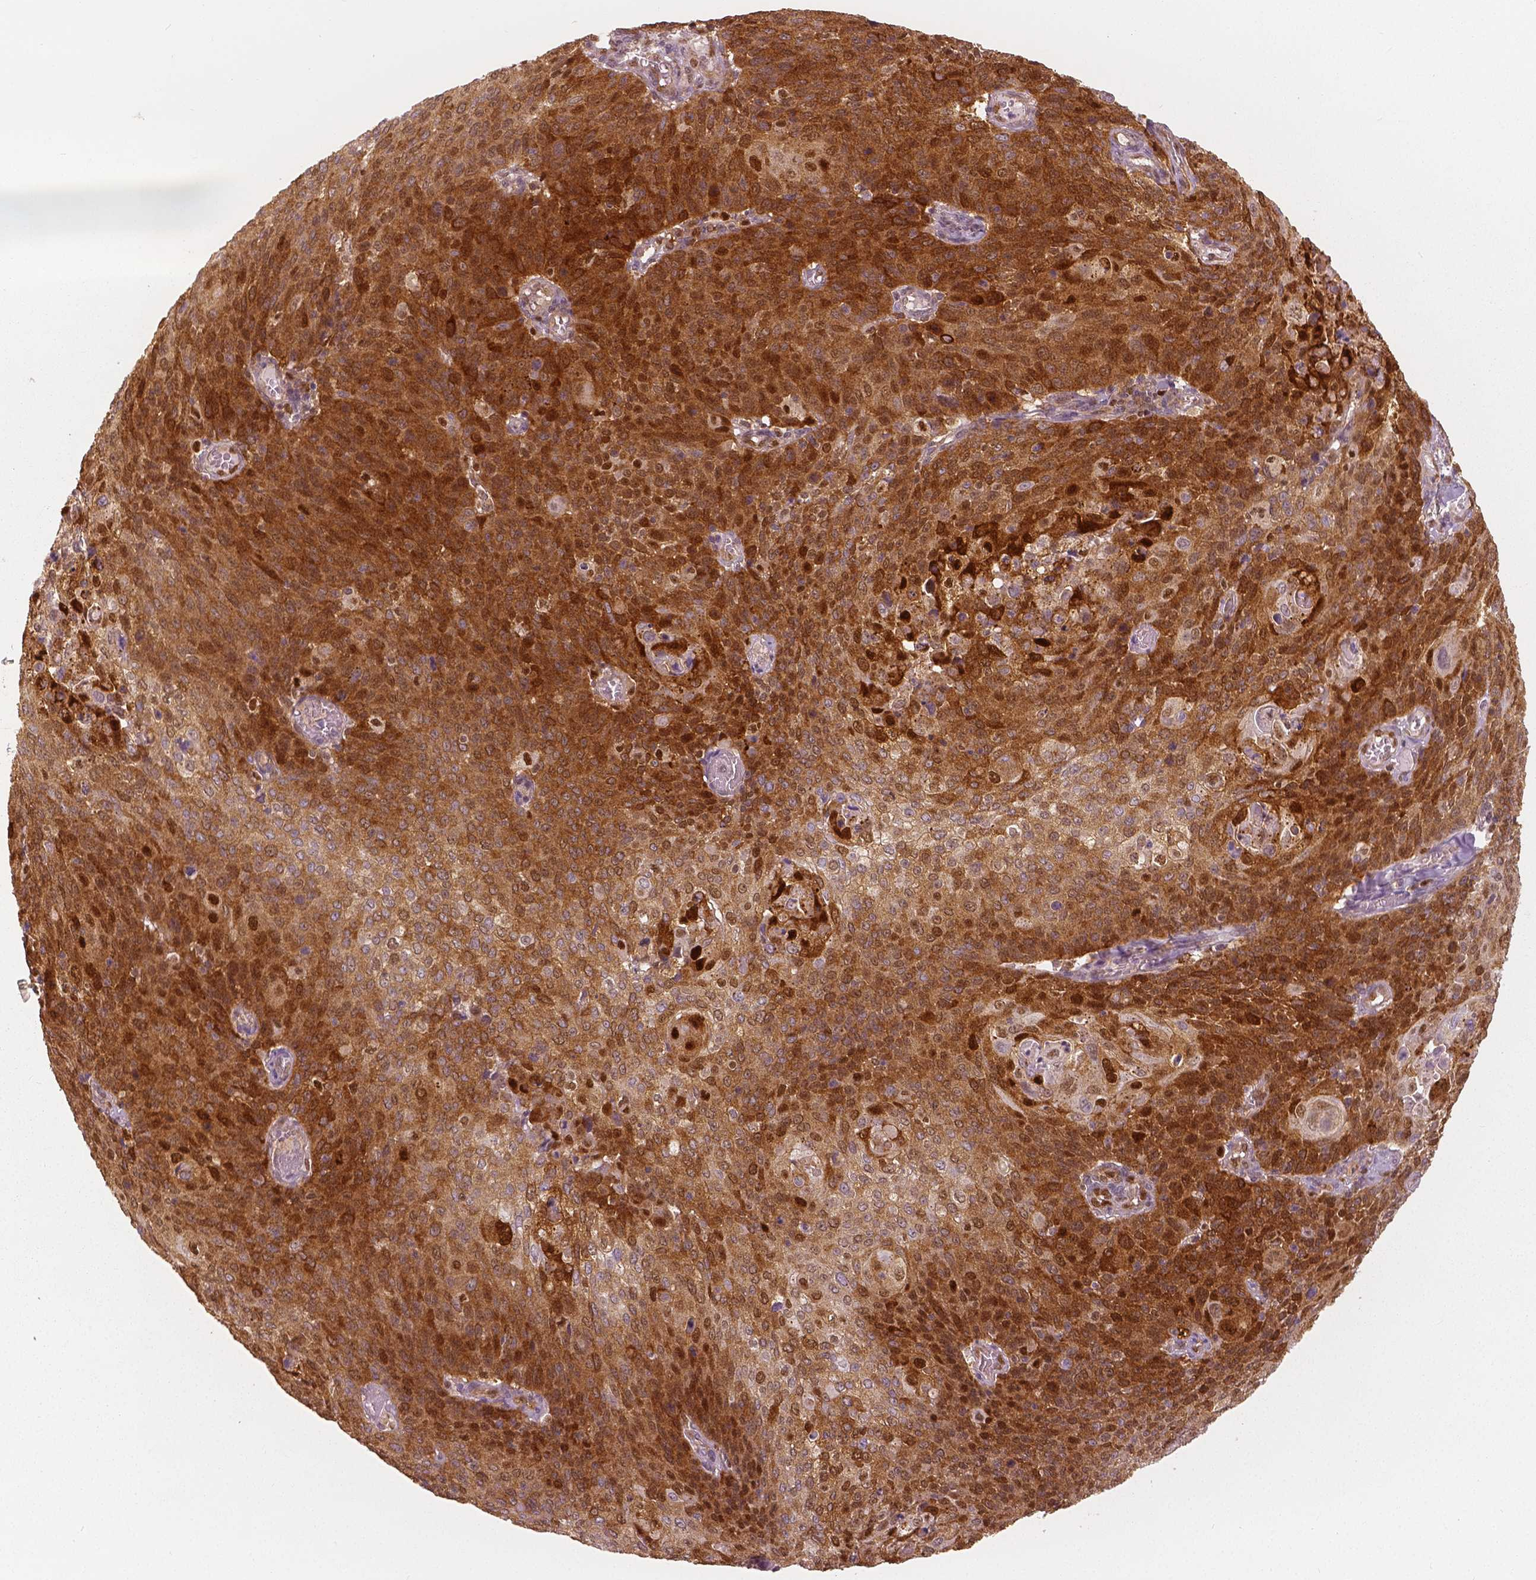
{"staining": {"intensity": "strong", "quantity": ">75%", "location": "cytoplasmic/membranous,nuclear"}, "tissue": "cervical cancer", "cell_type": "Tumor cells", "image_type": "cancer", "snomed": [{"axis": "morphology", "description": "Squamous cell carcinoma, NOS"}, {"axis": "topography", "description": "Cervix"}], "caption": "This image displays IHC staining of squamous cell carcinoma (cervical), with high strong cytoplasmic/membranous and nuclear expression in approximately >75% of tumor cells.", "gene": "SQSTM1", "patient": {"sex": "female", "age": 65}}